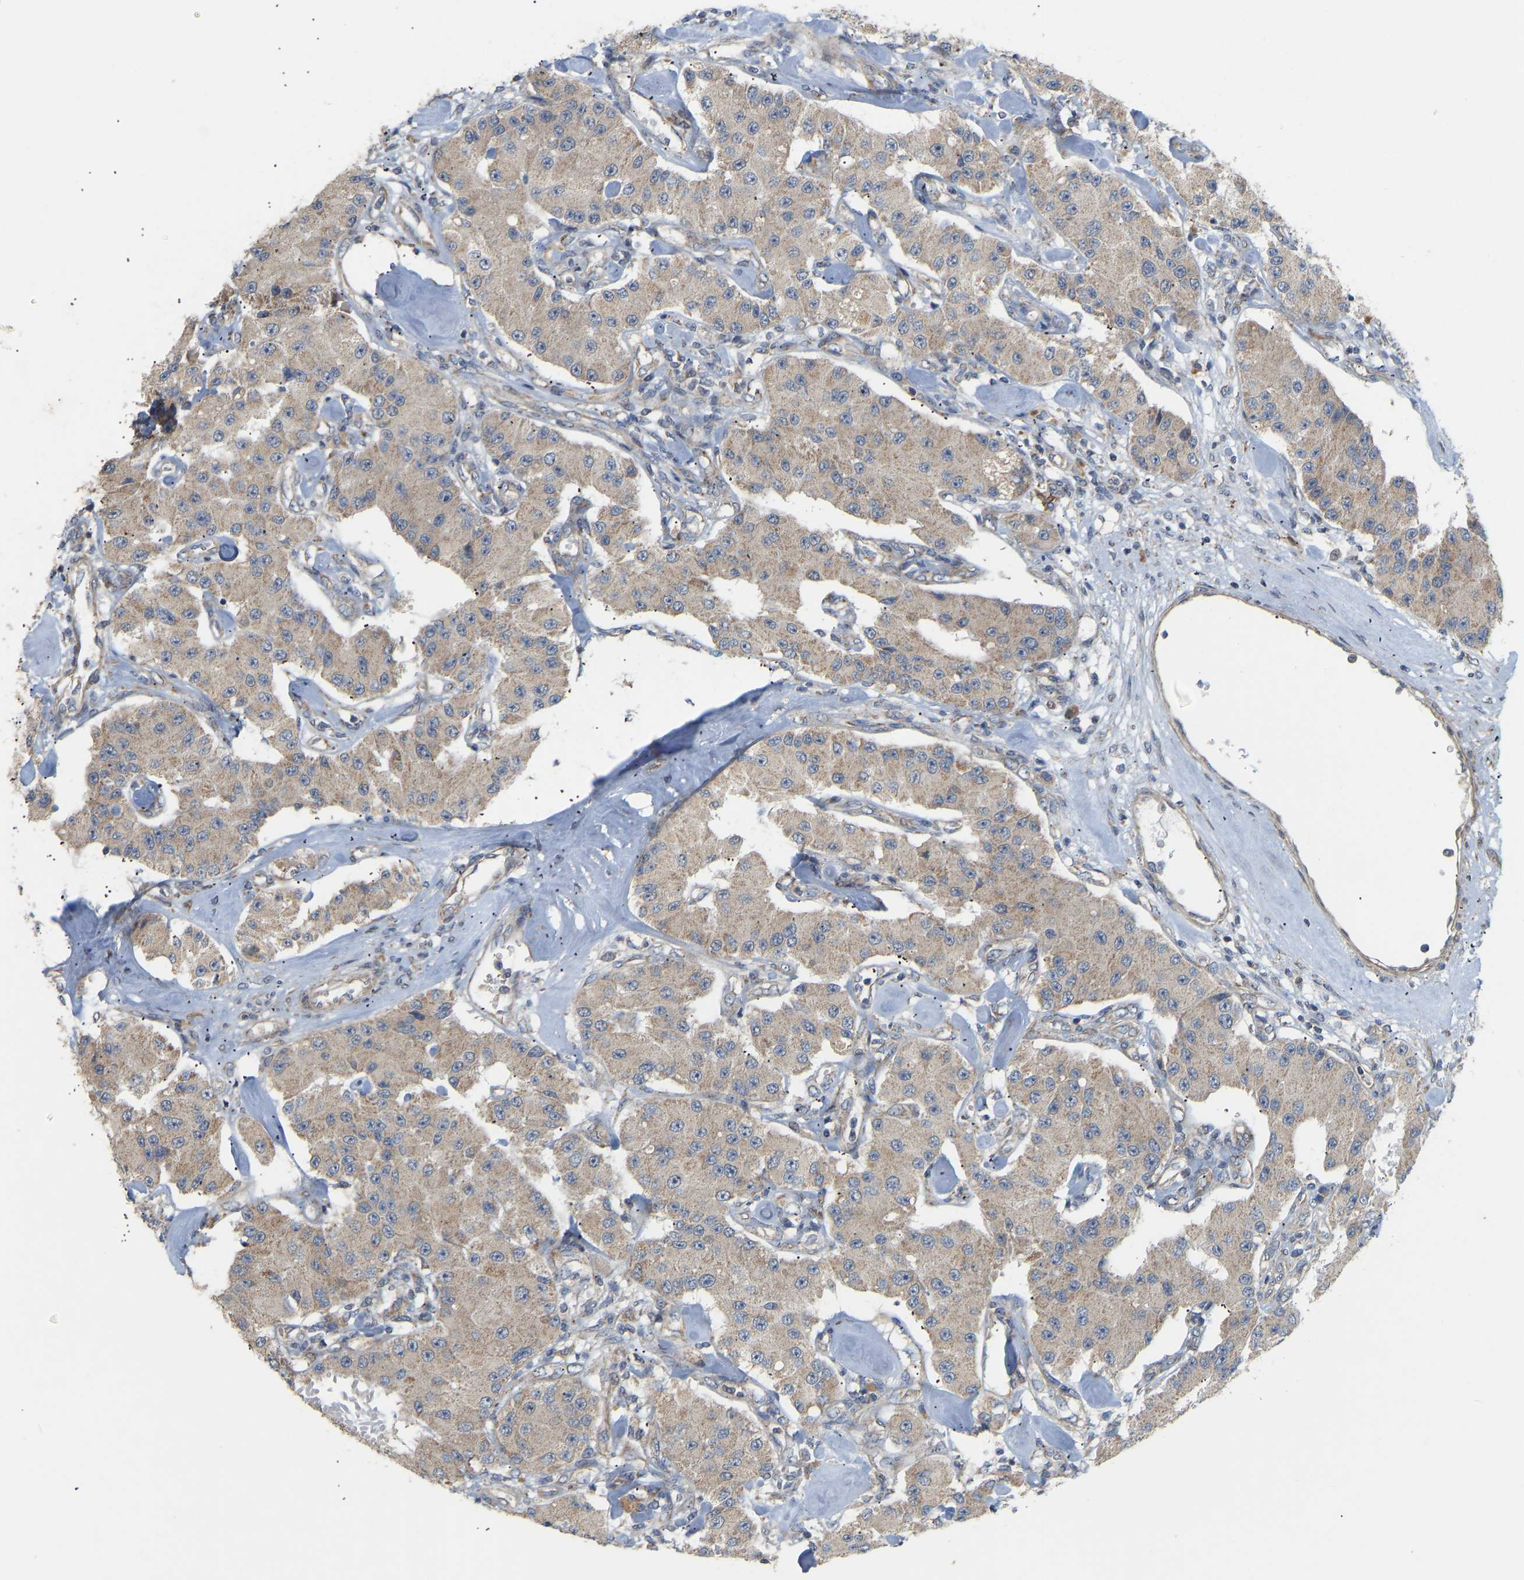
{"staining": {"intensity": "weak", "quantity": "25%-75%", "location": "cytoplasmic/membranous"}, "tissue": "carcinoid", "cell_type": "Tumor cells", "image_type": "cancer", "snomed": [{"axis": "morphology", "description": "Carcinoid, malignant, NOS"}, {"axis": "topography", "description": "Pancreas"}], "caption": "Carcinoid tissue demonstrates weak cytoplasmic/membranous expression in approximately 25%-75% of tumor cells, visualized by immunohistochemistry. (Brightfield microscopy of DAB IHC at high magnification).", "gene": "HACD2", "patient": {"sex": "male", "age": 41}}